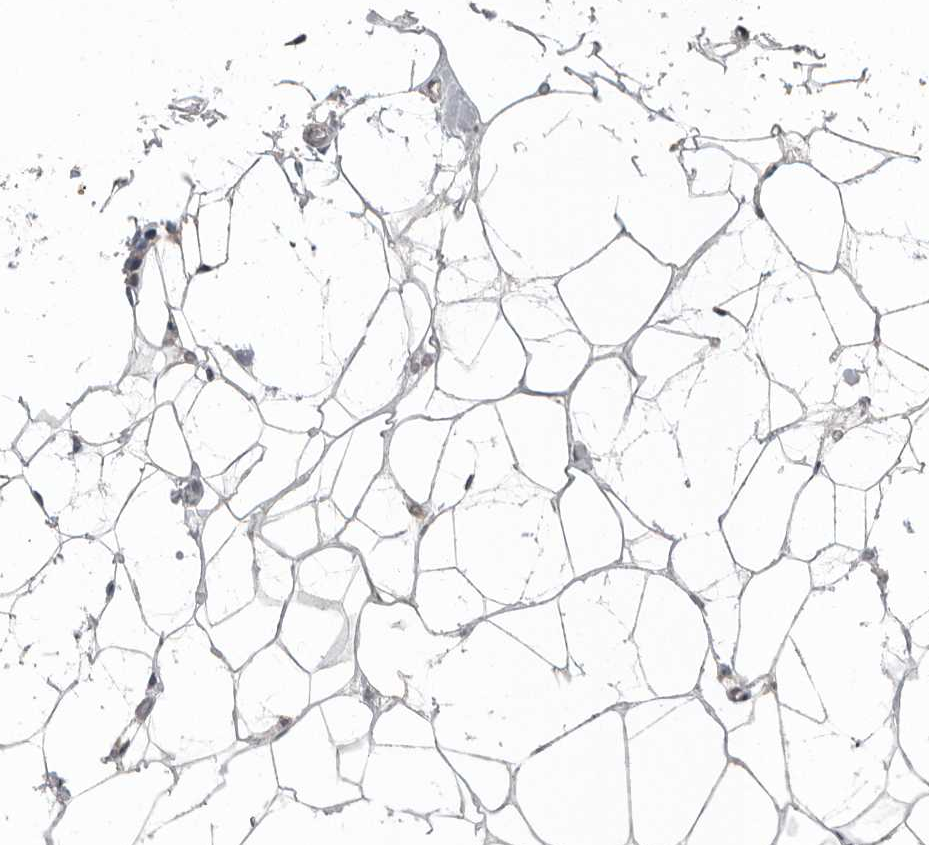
{"staining": {"intensity": "negative", "quantity": "none", "location": "none"}, "tissue": "adipose tissue", "cell_type": "Adipocytes", "image_type": "normal", "snomed": [{"axis": "morphology", "description": "Normal tissue, NOS"}, {"axis": "morphology", "description": "Fibrosis, NOS"}, {"axis": "topography", "description": "Breast"}, {"axis": "topography", "description": "Adipose tissue"}], "caption": "IHC image of benign human adipose tissue stained for a protein (brown), which shows no staining in adipocytes. Brightfield microscopy of IHC stained with DAB (3,3'-diaminobenzidine) (brown) and hematoxylin (blue), captured at high magnification.", "gene": "DPY19L4", "patient": {"sex": "female", "age": 39}}